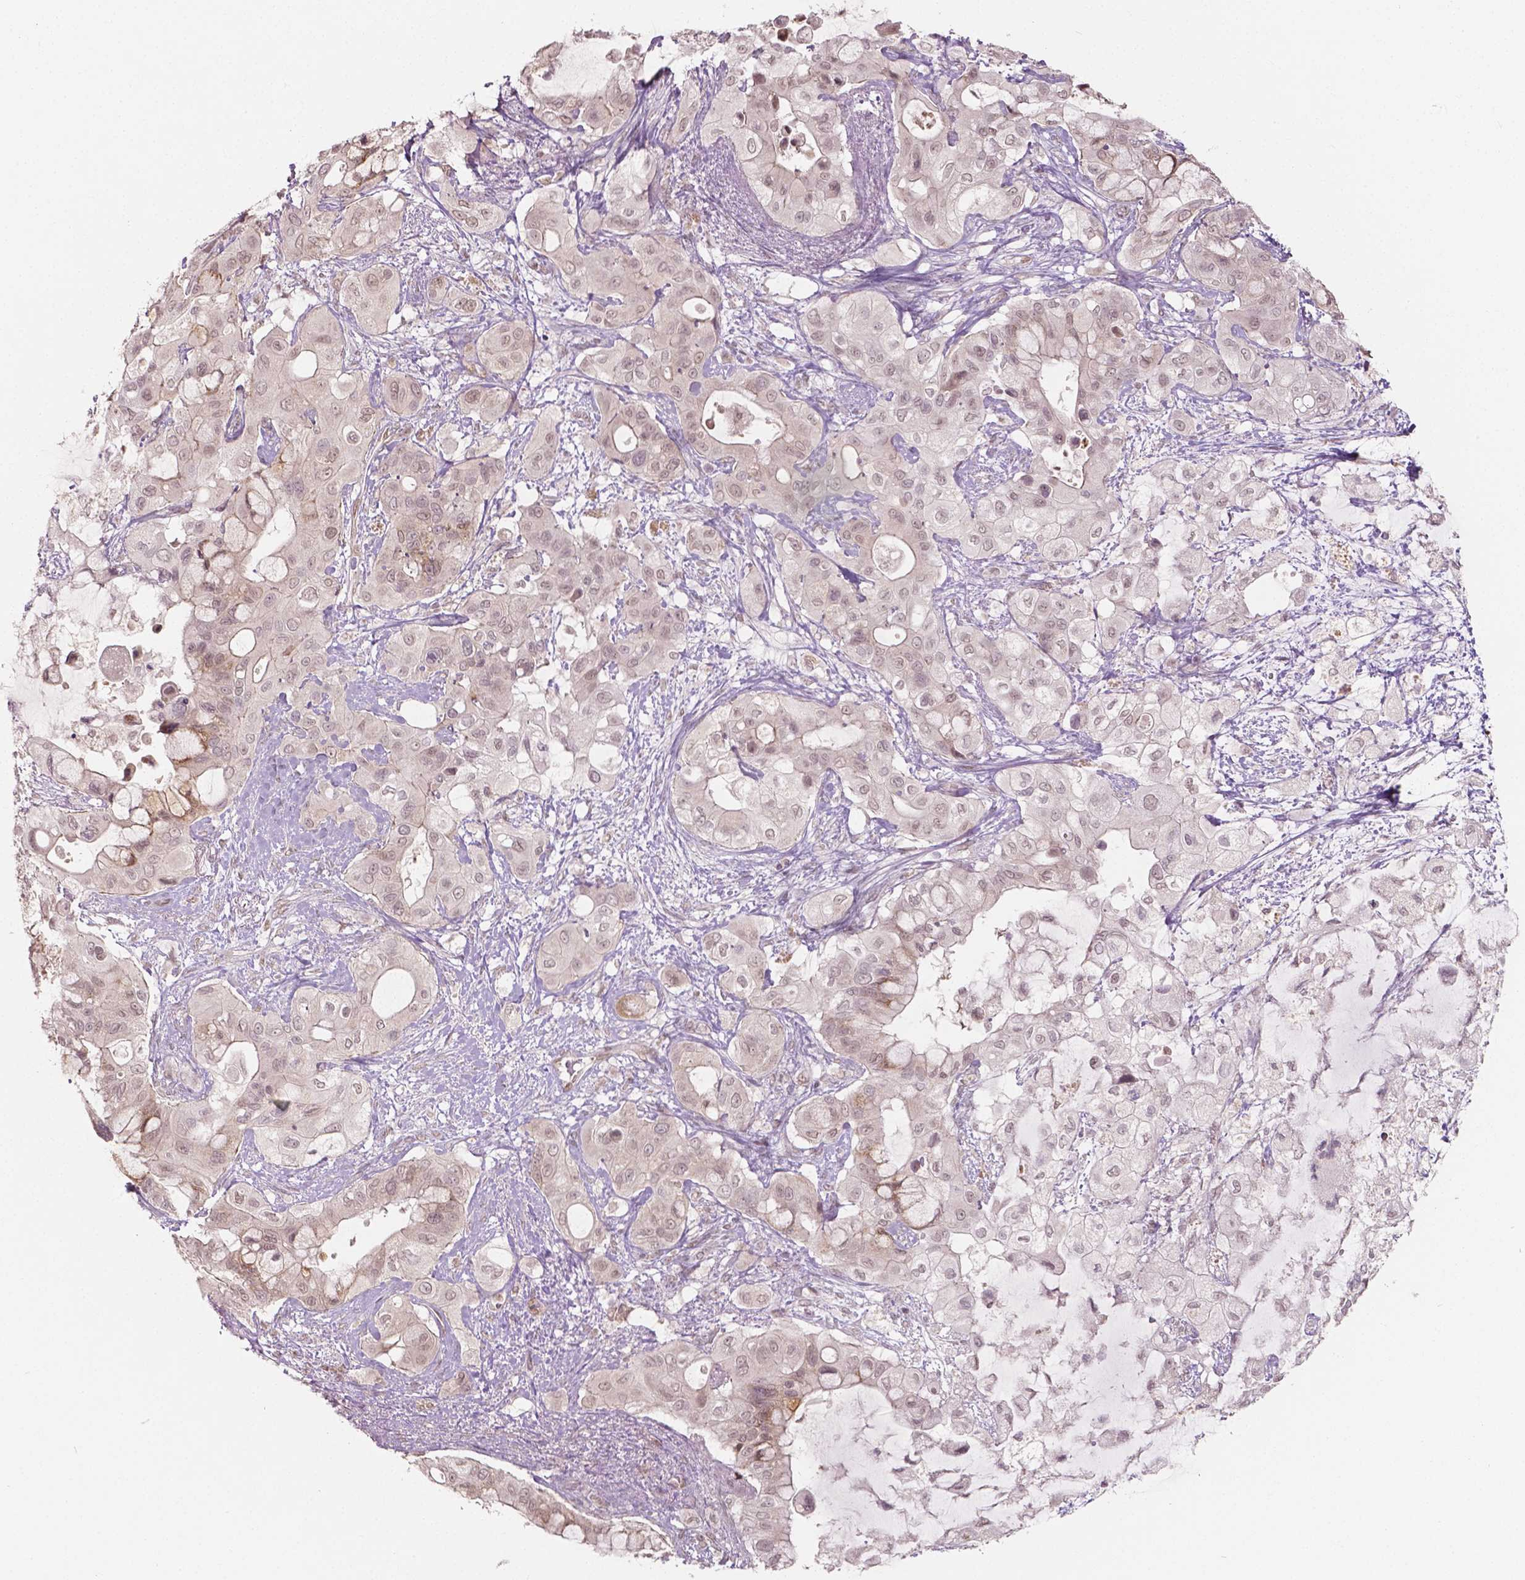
{"staining": {"intensity": "negative", "quantity": "none", "location": "none"}, "tissue": "pancreatic cancer", "cell_type": "Tumor cells", "image_type": "cancer", "snomed": [{"axis": "morphology", "description": "Adenocarcinoma, NOS"}, {"axis": "topography", "description": "Pancreas"}], "caption": "The histopathology image displays no significant staining in tumor cells of pancreatic adenocarcinoma. The staining was performed using DAB (3,3'-diaminobenzidine) to visualize the protein expression in brown, while the nuclei were stained in blue with hematoxylin (Magnification: 20x).", "gene": "HMBOX1", "patient": {"sex": "male", "age": 71}}